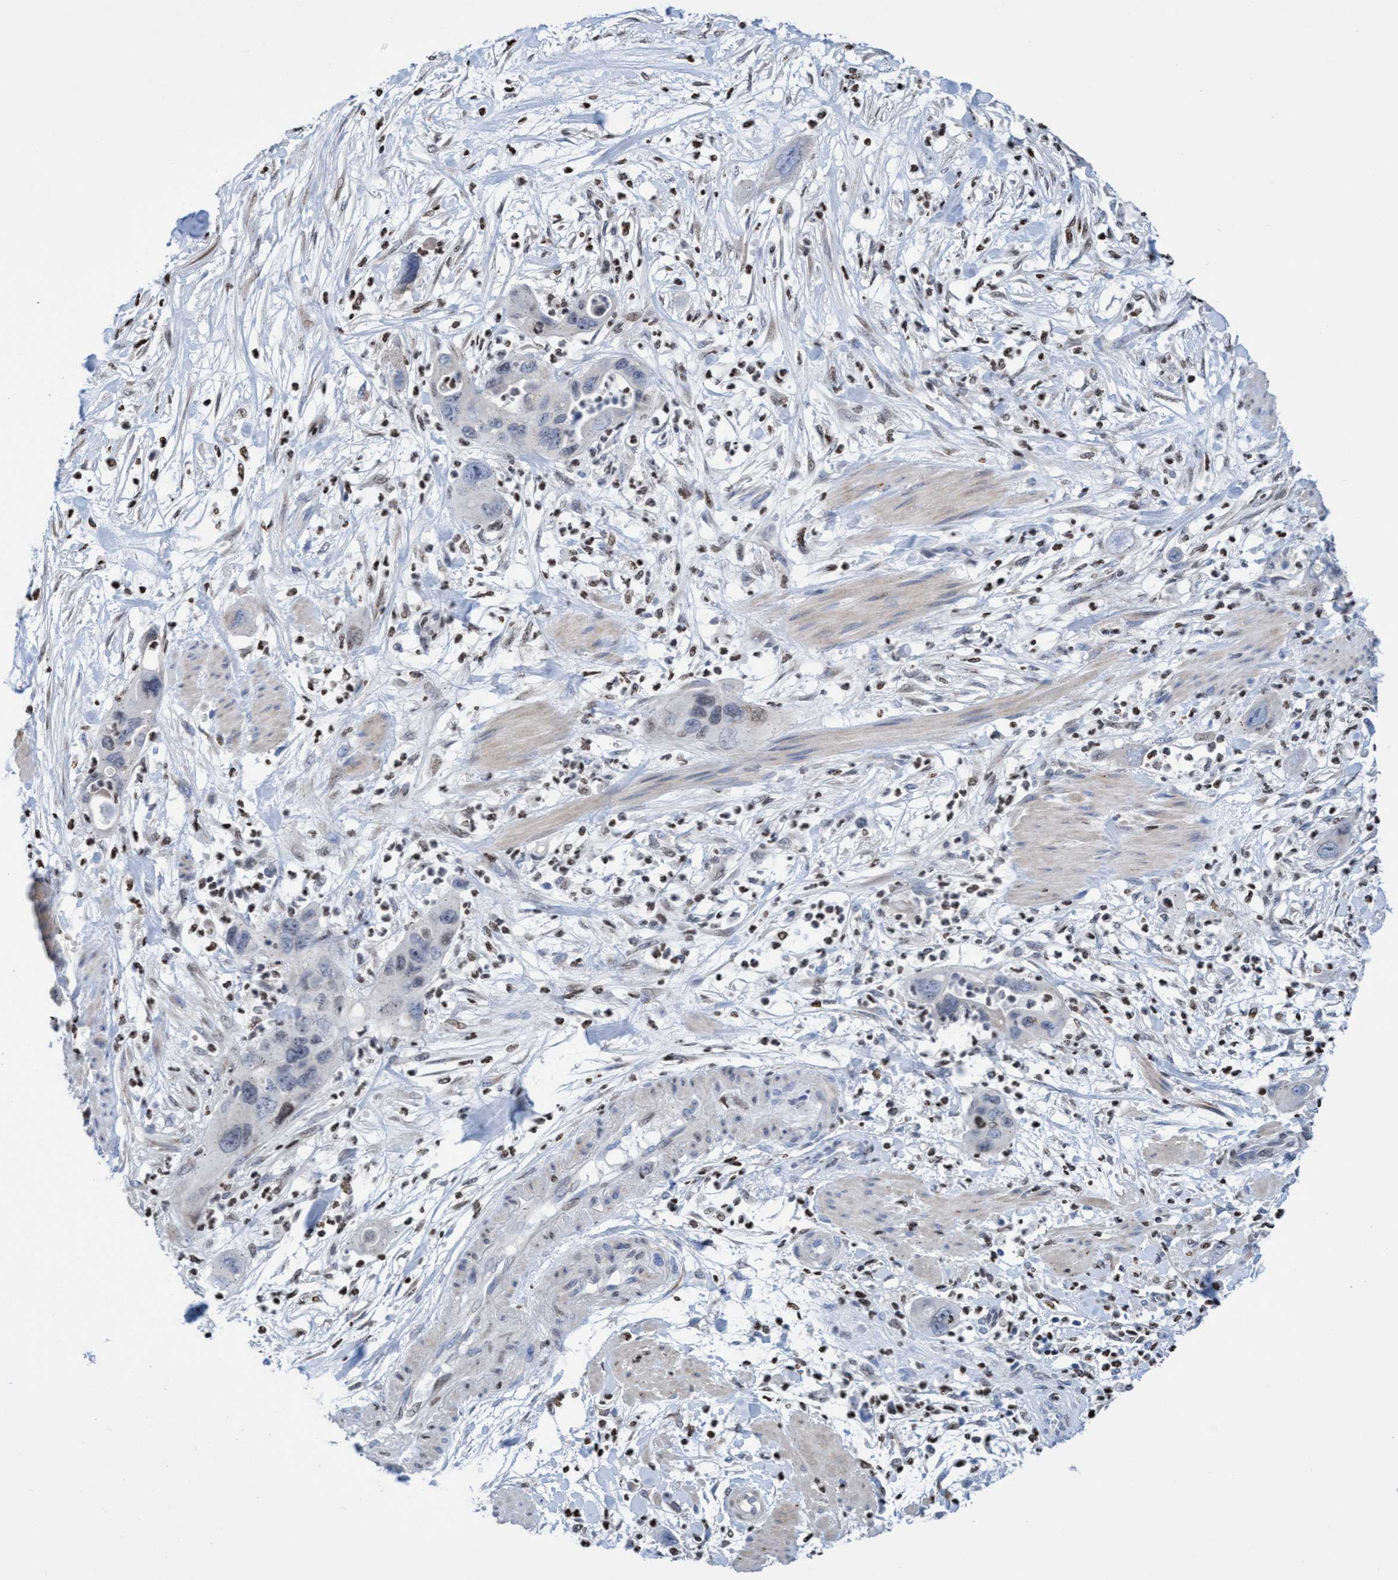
{"staining": {"intensity": "negative", "quantity": "none", "location": "none"}, "tissue": "pancreatic cancer", "cell_type": "Tumor cells", "image_type": "cancer", "snomed": [{"axis": "morphology", "description": "Adenocarcinoma, NOS"}, {"axis": "topography", "description": "Pancreas"}], "caption": "DAB immunohistochemical staining of human pancreatic cancer (adenocarcinoma) demonstrates no significant staining in tumor cells.", "gene": "CBX2", "patient": {"sex": "female", "age": 71}}